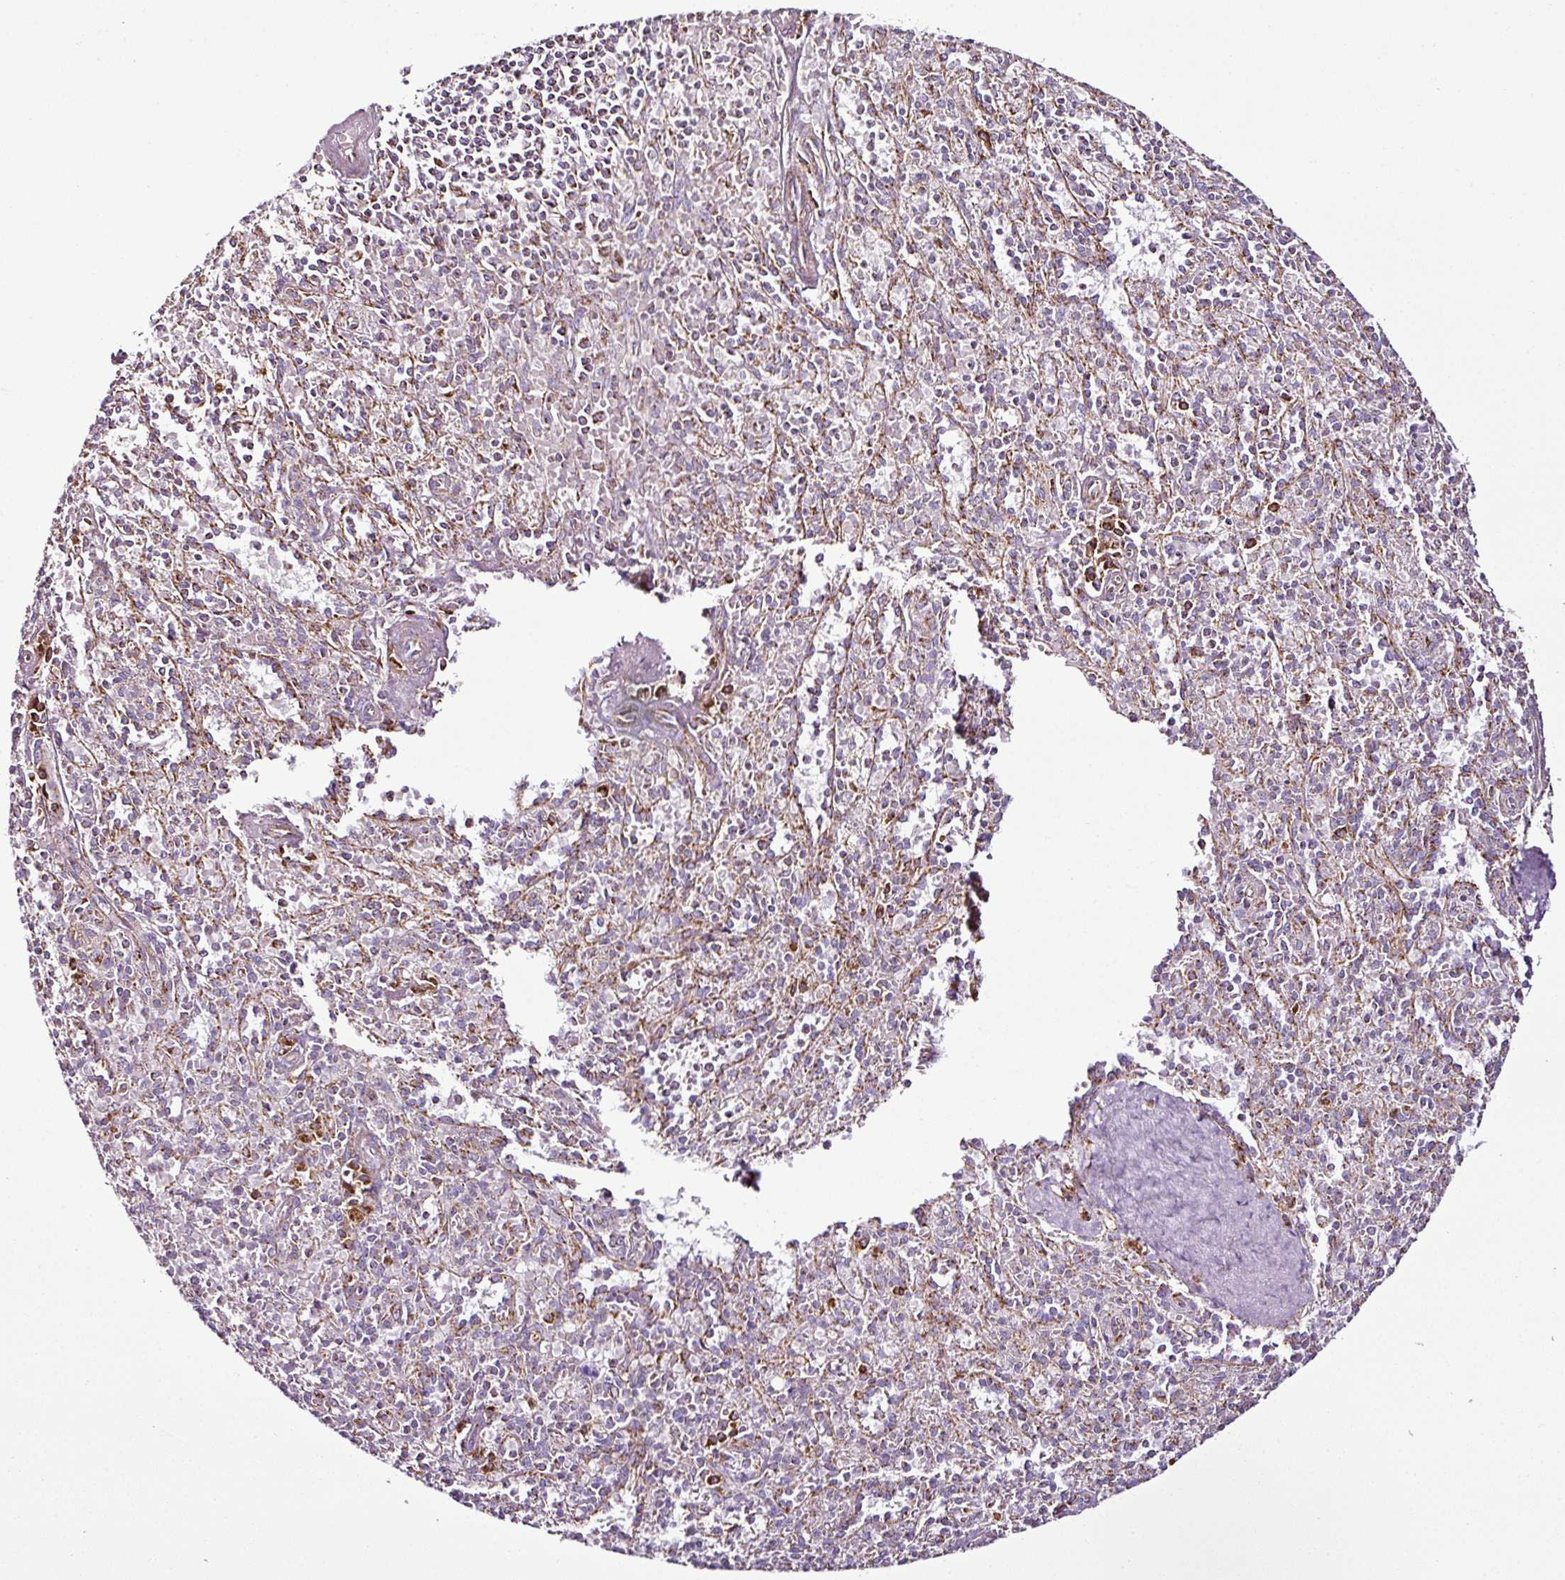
{"staining": {"intensity": "weak", "quantity": "<25%", "location": "cytoplasmic/membranous"}, "tissue": "spleen", "cell_type": "Cells in red pulp", "image_type": "normal", "snomed": [{"axis": "morphology", "description": "Normal tissue, NOS"}, {"axis": "topography", "description": "Spleen"}], "caption": "The micrograph reveals no staining of cells in red pulp in normal spleen. The staining is performed using DAB (3,3'-diaminobenzidine) brown chromogen with nuclei counter-stained in using hematoxylin.", "gene": "DPAGT1", "patient": {"sex": "female", "age": 70}}